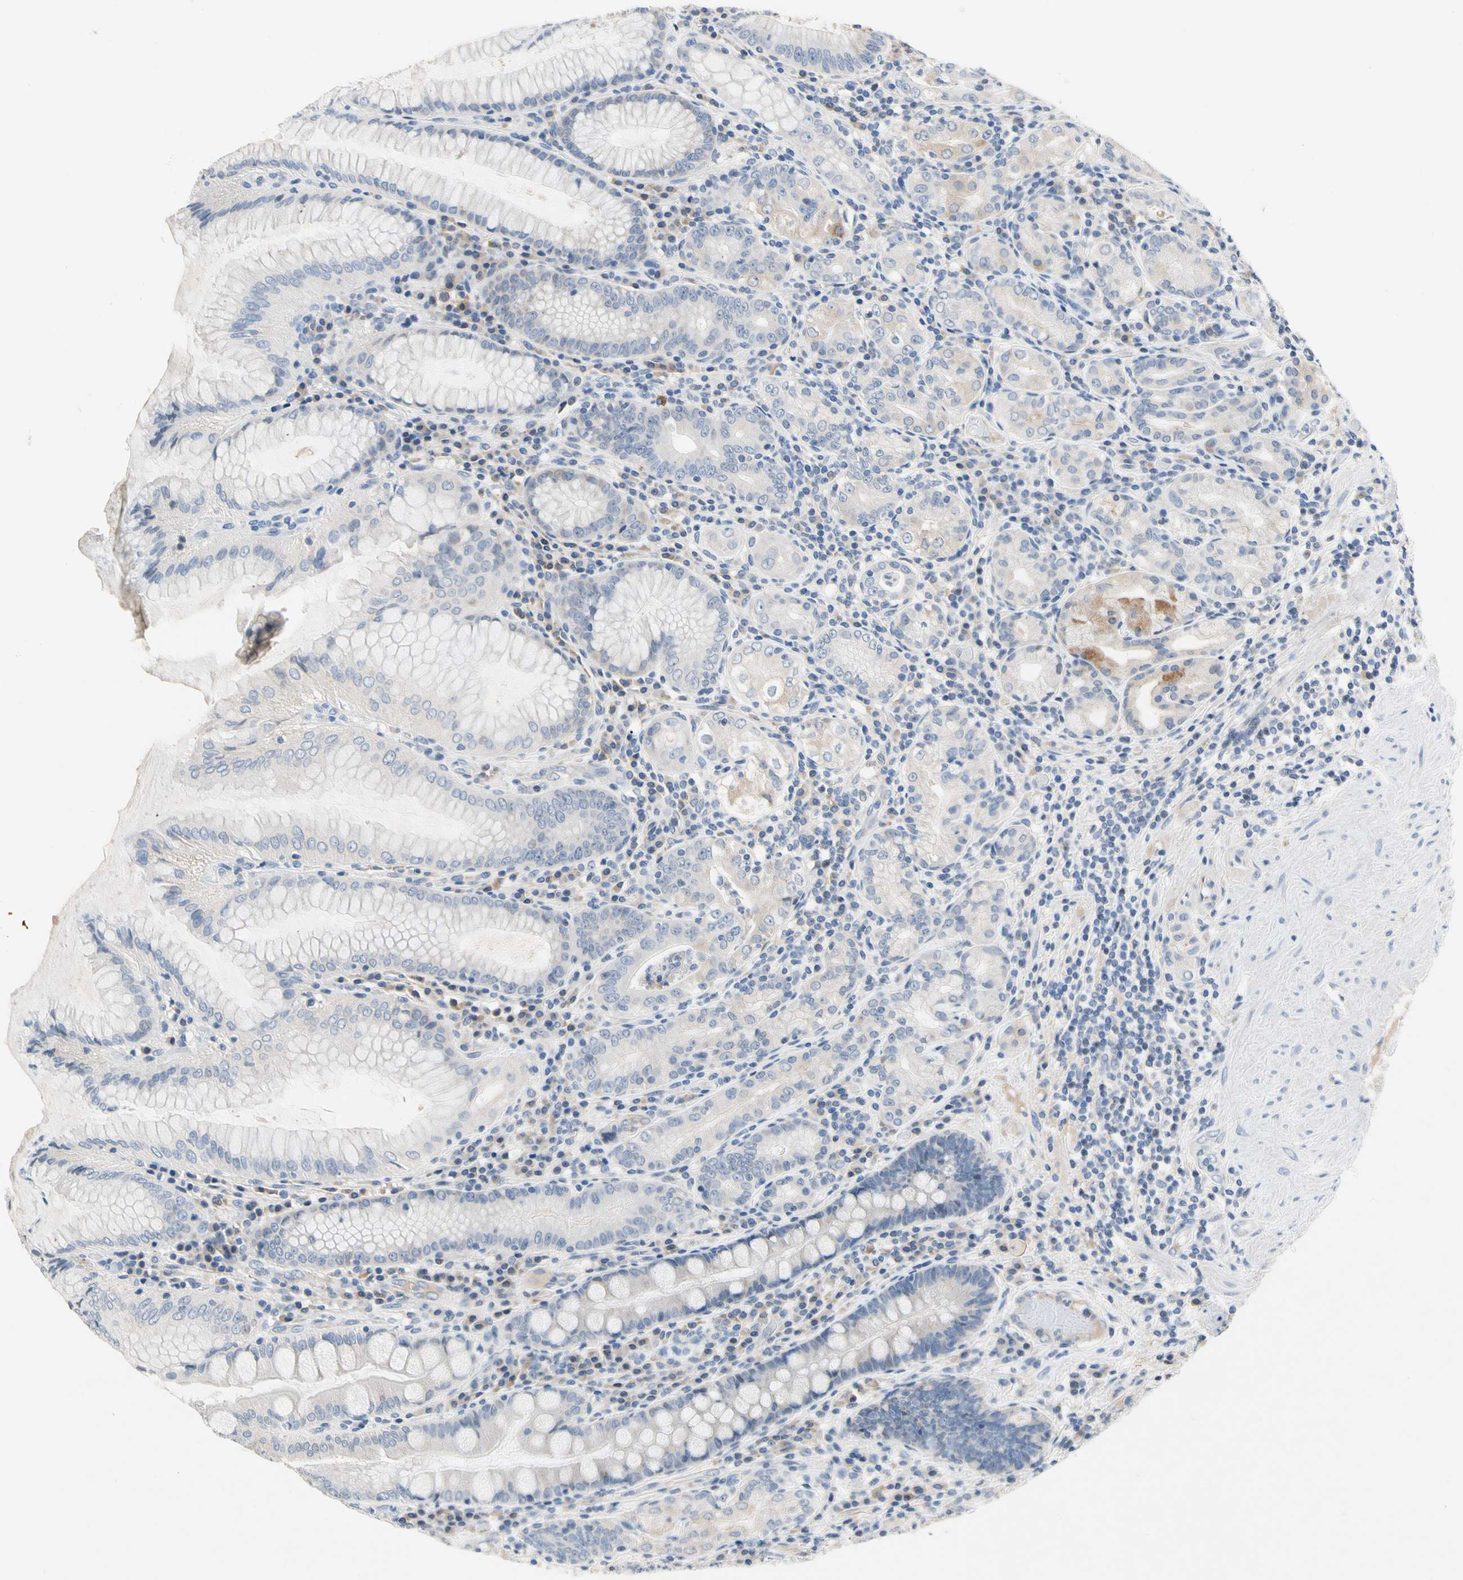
{"staining": {"intensity": "moderate", "quantity": "<25%", "location": "cytoplasmic/membranous"}, "tissue": "stomach", "cell_type": "Glandular cells", "image_type": "normal", "snomed": [{"axis": "morphology", "description": "Normal tissue, NOS"}, {"axis": "topography", "description": "Stomach, lower"}], "caption": "Brown immunohistochemical staining in benign human stomach displays moderate cytoplasmic/membranous staining in approximately <25% of glandular cells.", "gene": "GAS6", "patient": {"sex": "female", "age": 76}}